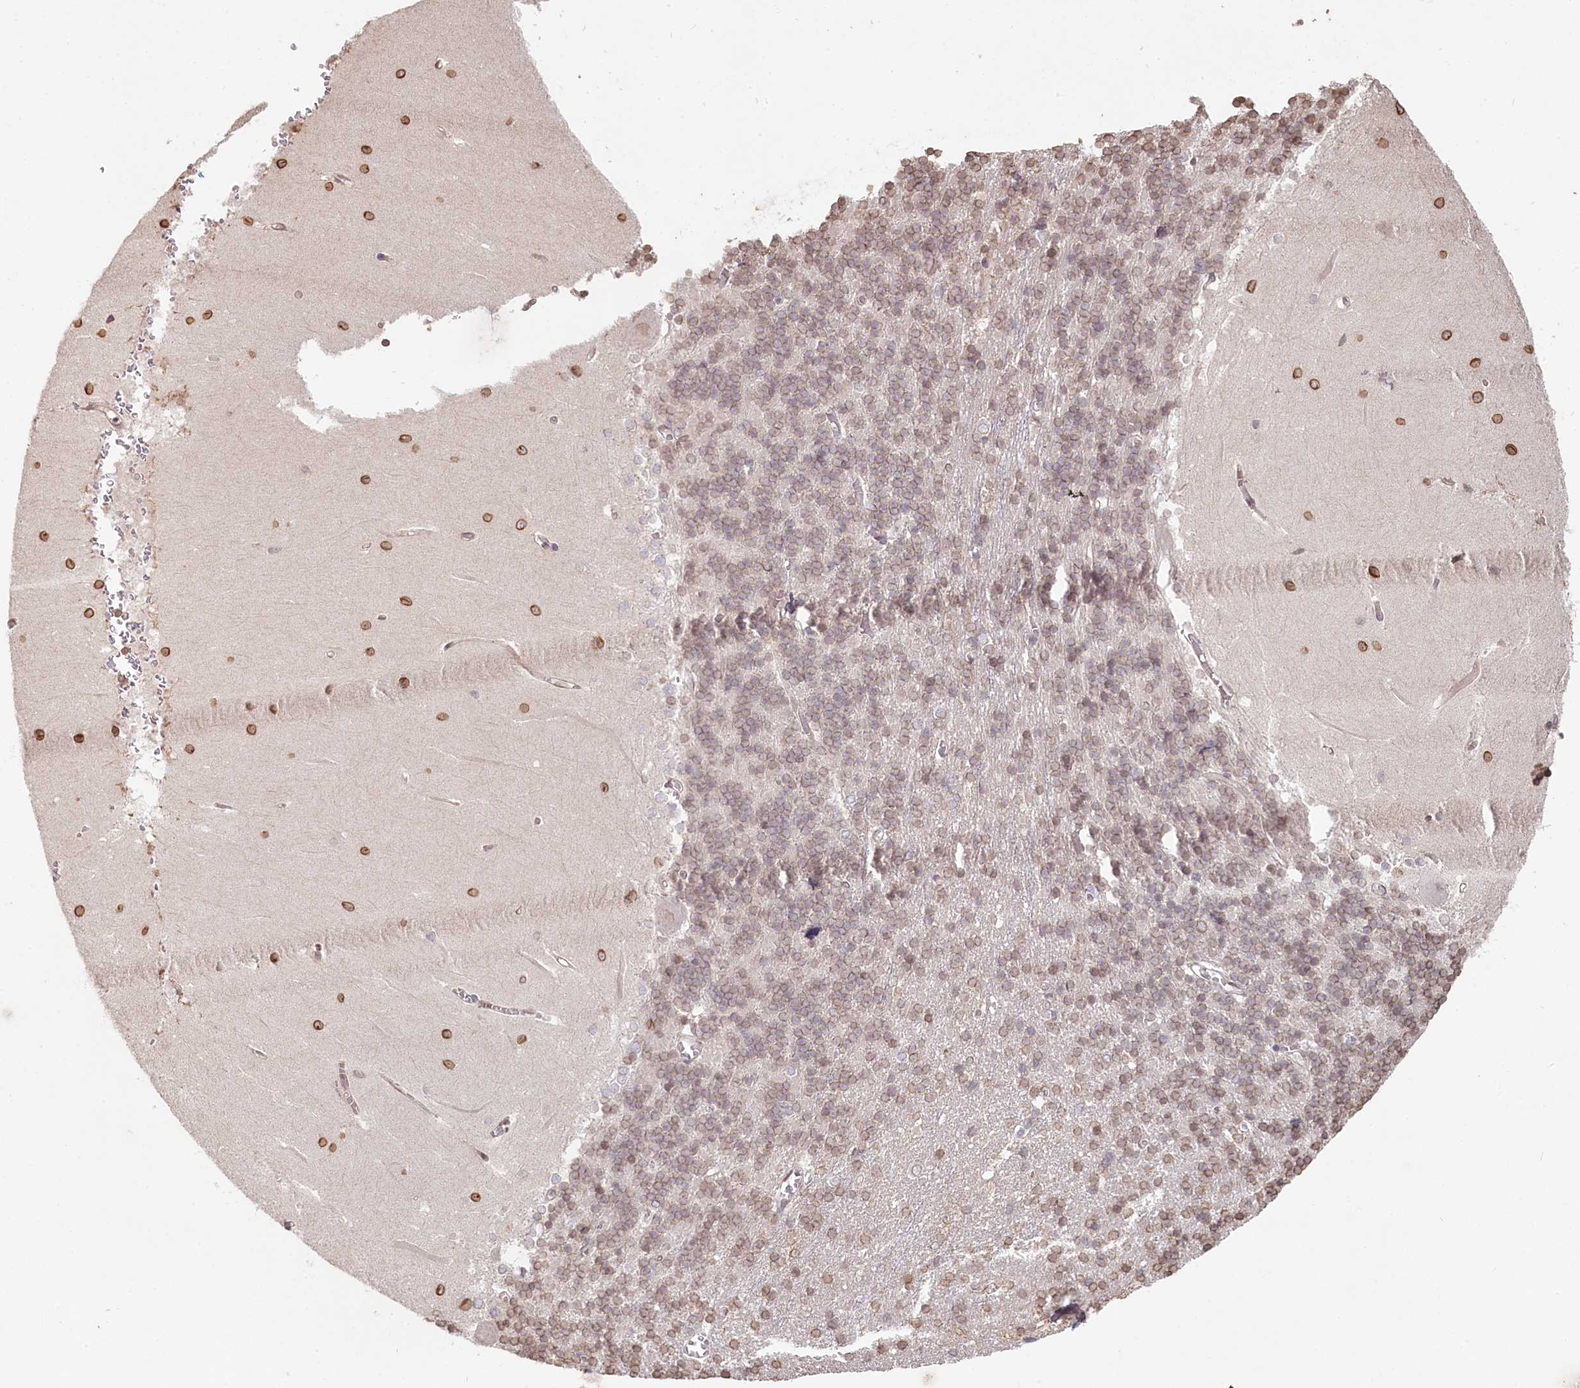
{"staining": {"intensity": "weak", "quantity": ">75%", "location": "cytoplasmic/membranous,nuclear"}, "tissue": "cerebellum", "cell_type": "Cells in granular layer", "image_type": "normal", "snomed": [{"axis": "morphology", "description": "Normal tissue, NOS"}, {"axis": "topography", "description": "Cerebellum"}], "caption": "Protein expression by IHC shows weak cytoplasmic/membranous,nuclear positivity in about >75% of cells in granular layer in unremarkable cerebellum.", "gene": "TCHP", "patient": {"sex": "male", "age": 37}}